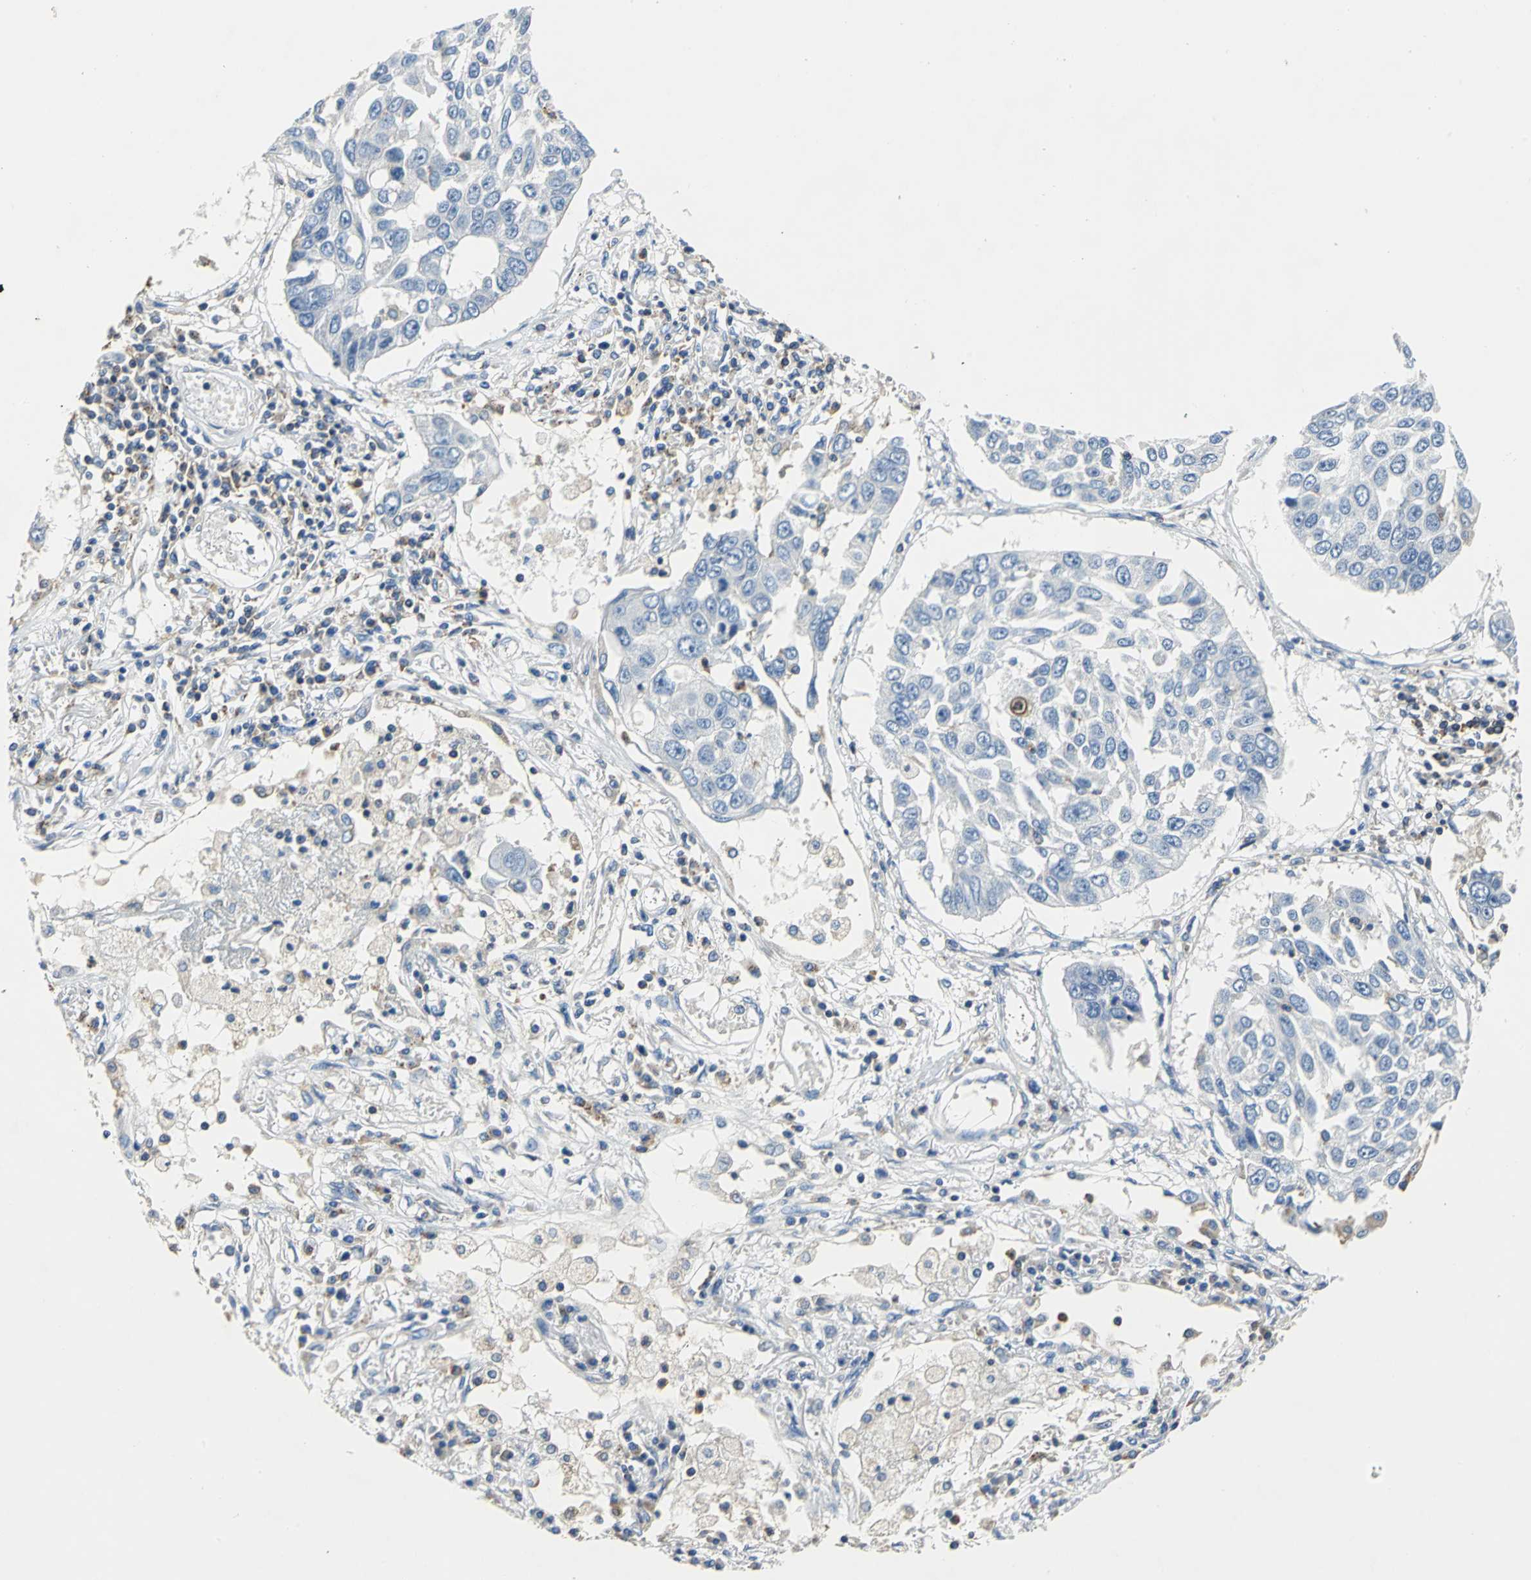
{"staining": {"intensity": "negative", "quantity": "none", "location": "none"}, "tissue": "lung cancer", "cell_type": "Tumor cells", "image_type": "cancer", "snomed": [{"axis": "morphology", "description": "Squamous cell carcinoma, NOS"}, {"axis": "topography", "description": "Lung"}], "caption": "Photomicrograph shows no significant protein positivity in tumor cells of lung cancer.", "gene": "SEPTIN6", "patient": {"sex": "male", "age": 71}}